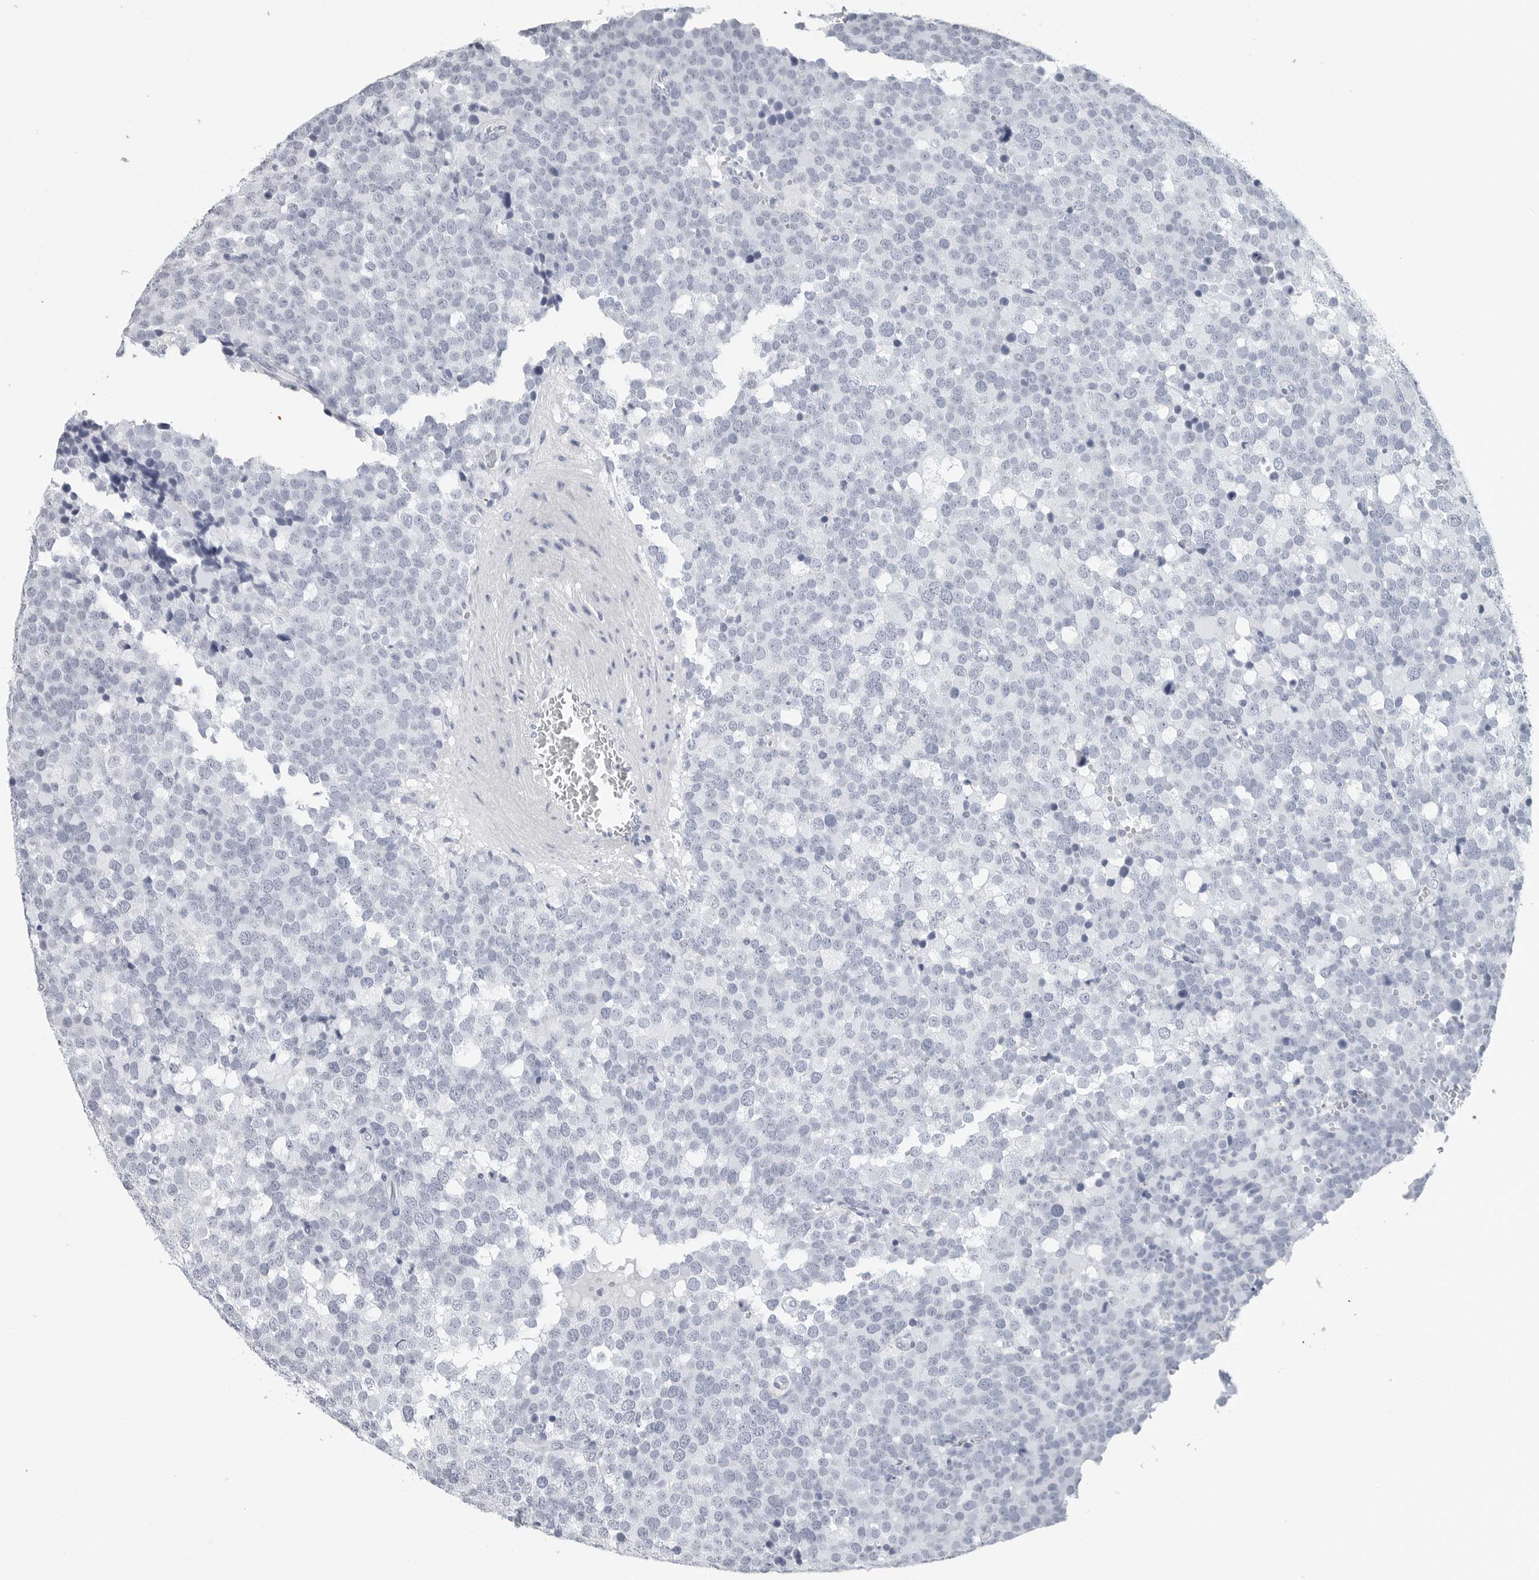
{"staining": {"intensity": "negative", "quantity": "none", "location": "none"}, "tissue": "testis cancer", "cell_type": "Tumor cells", "image_type": "cancer", "snomed": [{"axis": "morphology", "description": "Seminoma, NOS"}, {"axis": "topography", "description": "Testis"}], "caption": "Micrograph shows no protein expression in tumor cells of testis seminoma tissue.", "gene": "CSH1", "patient": {"sex": "male", "age": 71}}